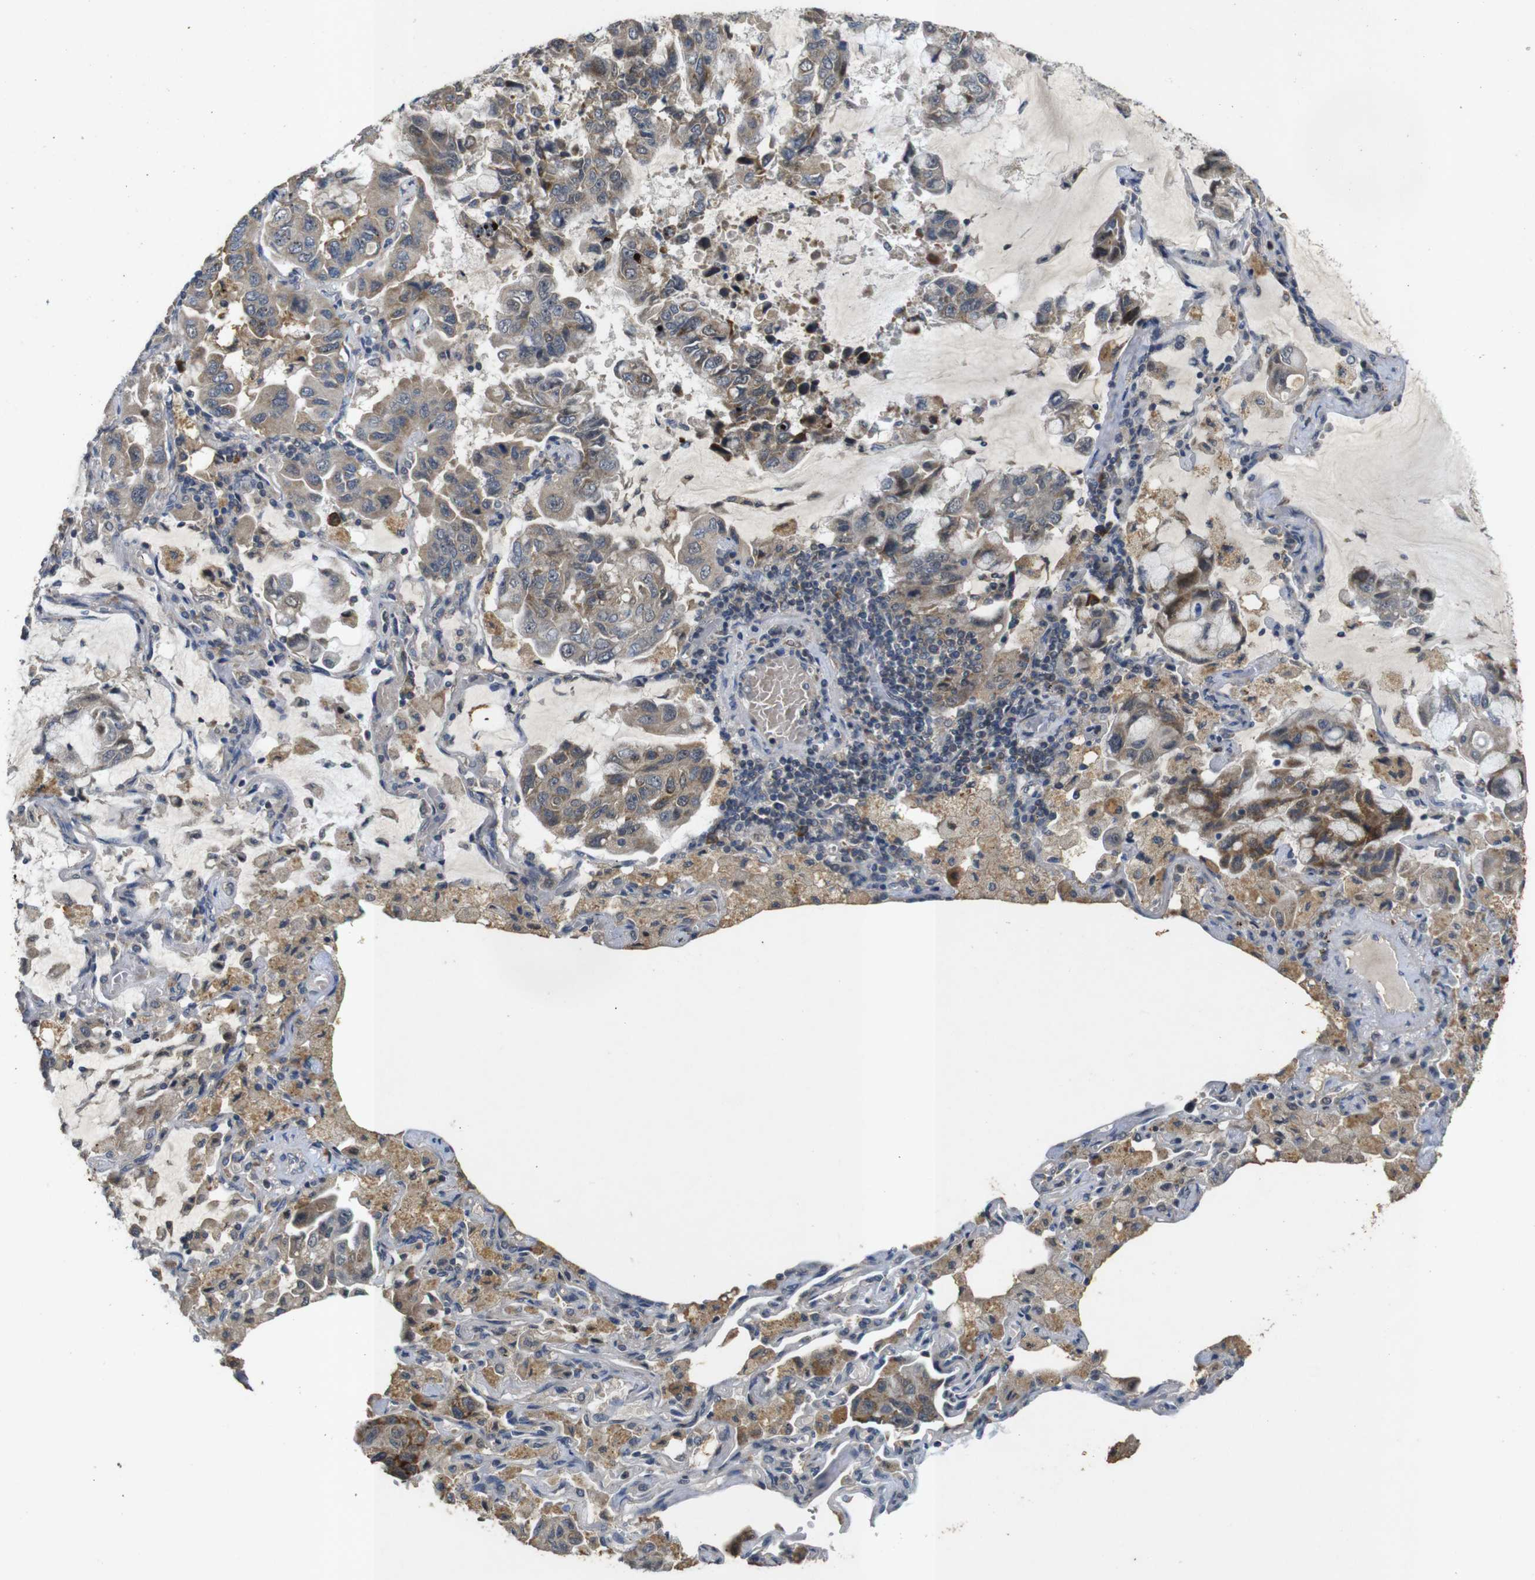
{"staining": {"intensity": "moderate", "quantity": ">75%", "location": "cytoplasmic/membranous"}, "tissue": "lung cancer", "cell_type": "Tumor cells", "image_type": "cancer", "snomed": [{"axis": "morphology", "description": "Adenocarcinoma, NOS"}, {"axis": "topography", "description": "Lung"}], "caption": "Immunohistochemistry photomicrograph of neoplastic tissue: human lung cancer (adenocarcinoma) stained using IHC exhibits medium levels of moderate protein expression localized specifically in the cytoplasmic/membranous of tumor cells, appearing as a cytoplasmic/membranous brown color.", "gene": "MAGI2", "patient": {"sex": "male", "age": 64}}